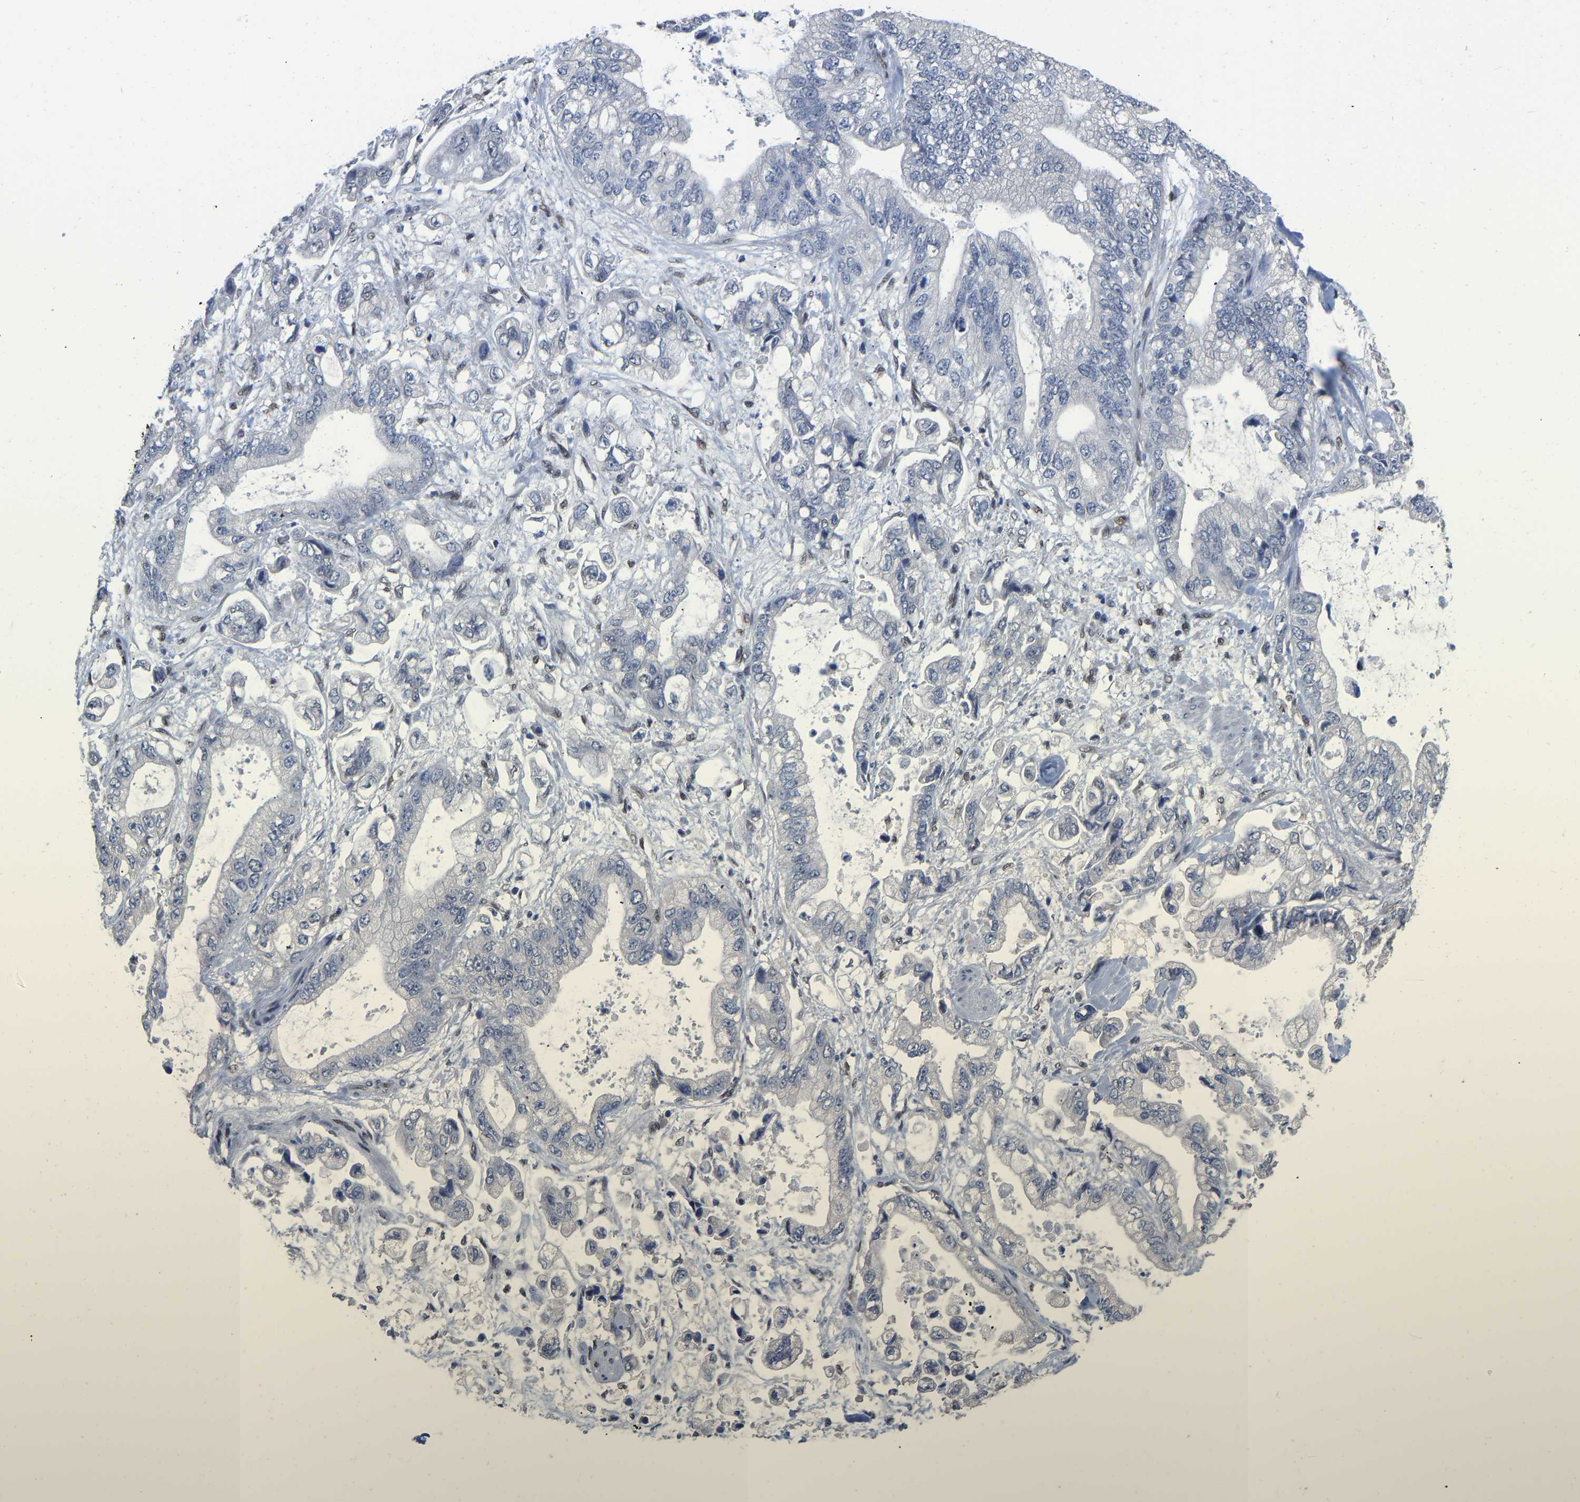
{"staining": {"intensity": "negative", "quantity": "none", "location": "none"}, "tissue": "stomach cancer", "cell_type": "Tumor cells", "image_type": "cancer", "snomed": [{"axis": "morphology", "description": "Normal tissue, NOS"}, {"axis": "morphology", "description": "Adenocarcinoma, NOS"}, {"axis": "topography", "description": "Stomach"}], "caption": "Immunohistochemistry (IHC) histopathology image of neoplastic tissue: human stomach adenocarcinoma stained with DAB (3,3'-diaminobenzidine) demonstrates no significant protein staining in tumor cells. (Brightfield microscopy of DAB immunohistochemistry at high magnification).", "gene": "QKI", "patient": {"sex": "male", "age": 62}}